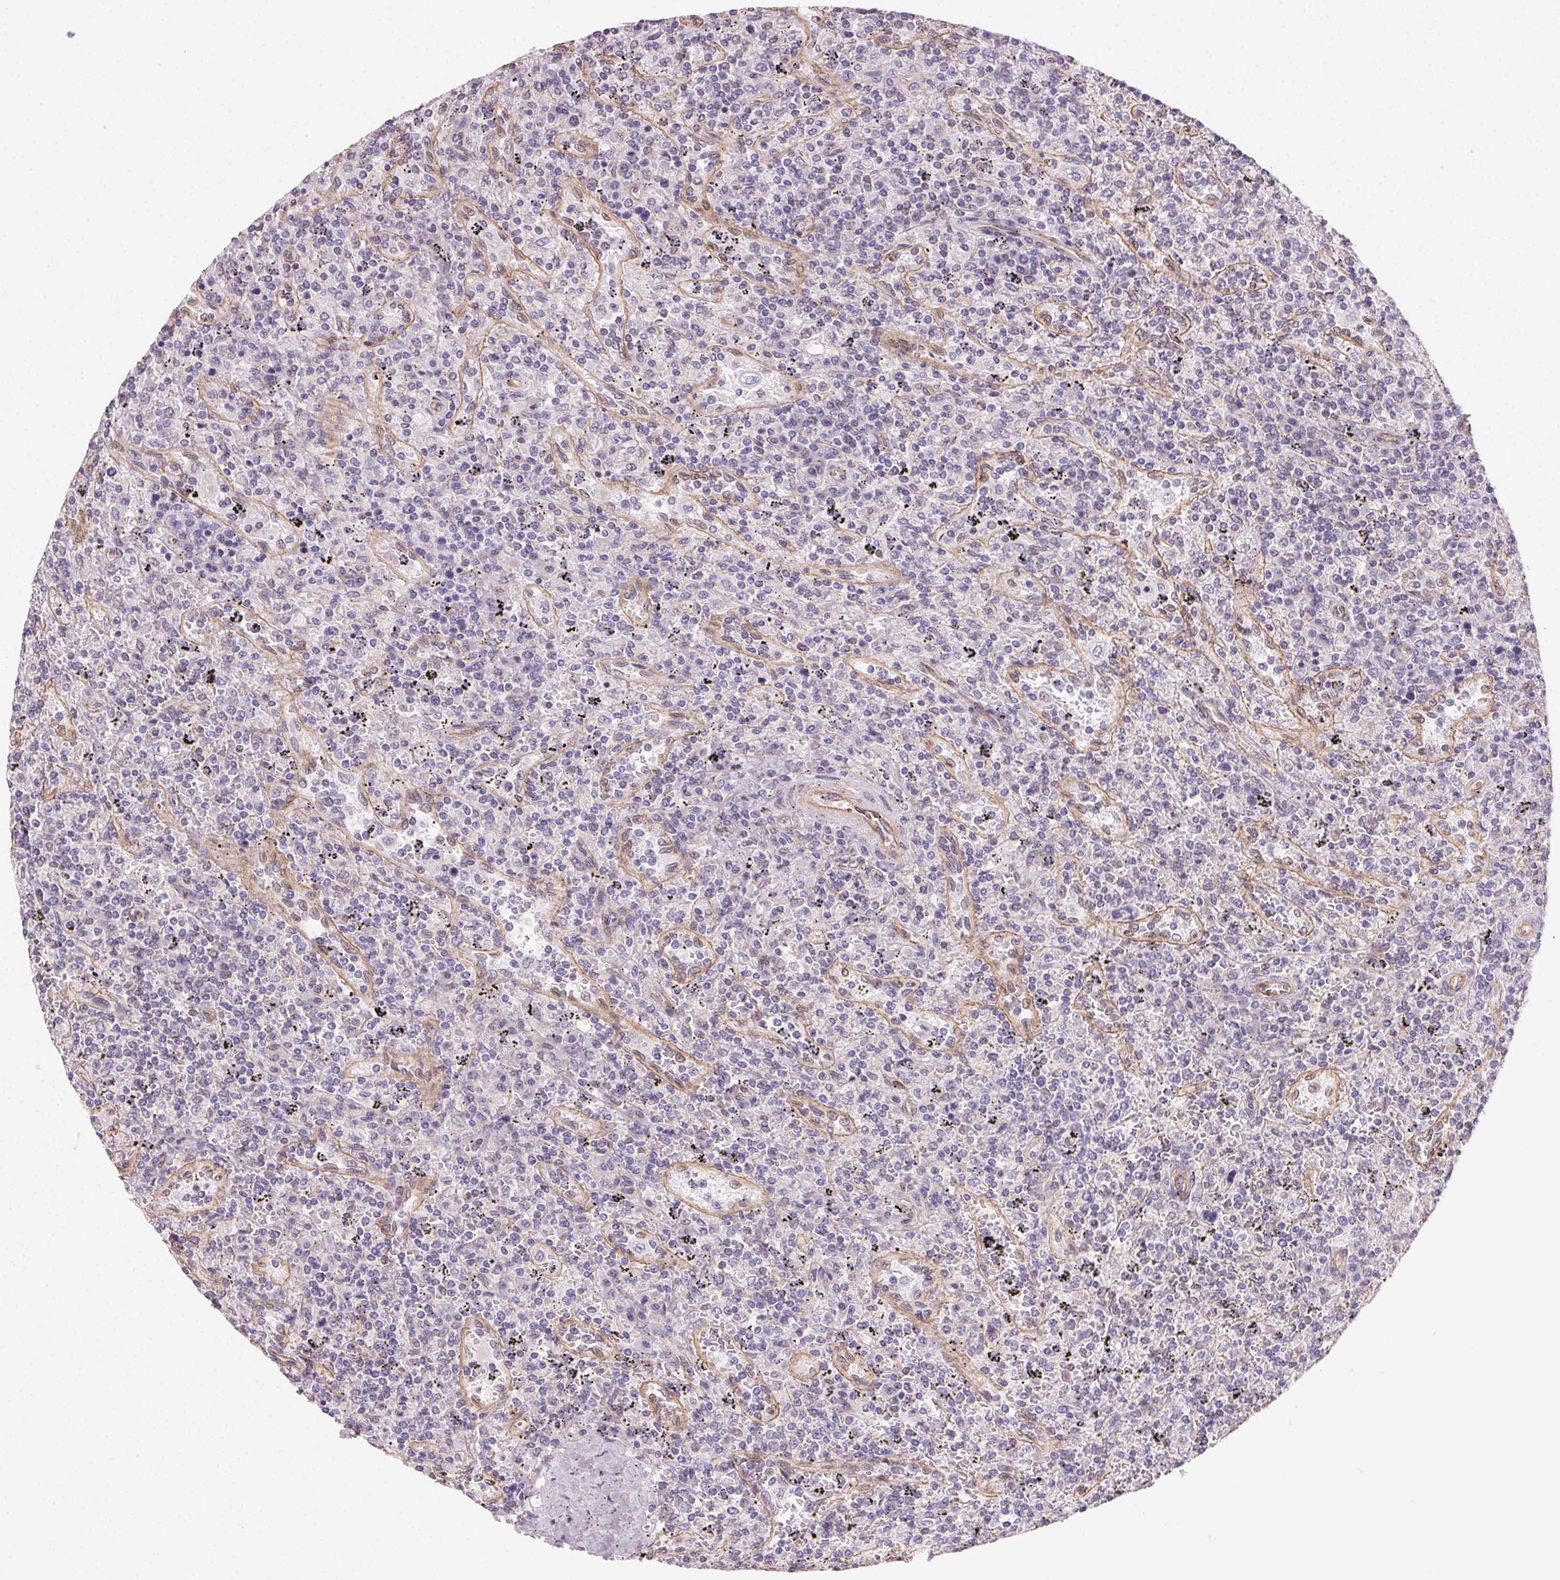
{"staining": {"intensity": "negative", "quantity": "none", "location": "none"}, "tissue": "lymphoma", "cell_type": "Tumor cells", "image_type": "cancer", "snomed": [{"axis": "morphology", "description": "Malignant lymphoma, non-Hodgkin's type, Low grade"}, {"axis": "topography", "description": "Spleen"}], "caption": "DAB (3,3'-diaminobenzidine) immunohistochemical staining of human malignant lymphoma, non-Hodgkin's type (low-grade) displays no significant positivity in tumor cells.", "gene": "PLA2G4F", "patient": {"sex": "male", "age": 62}}